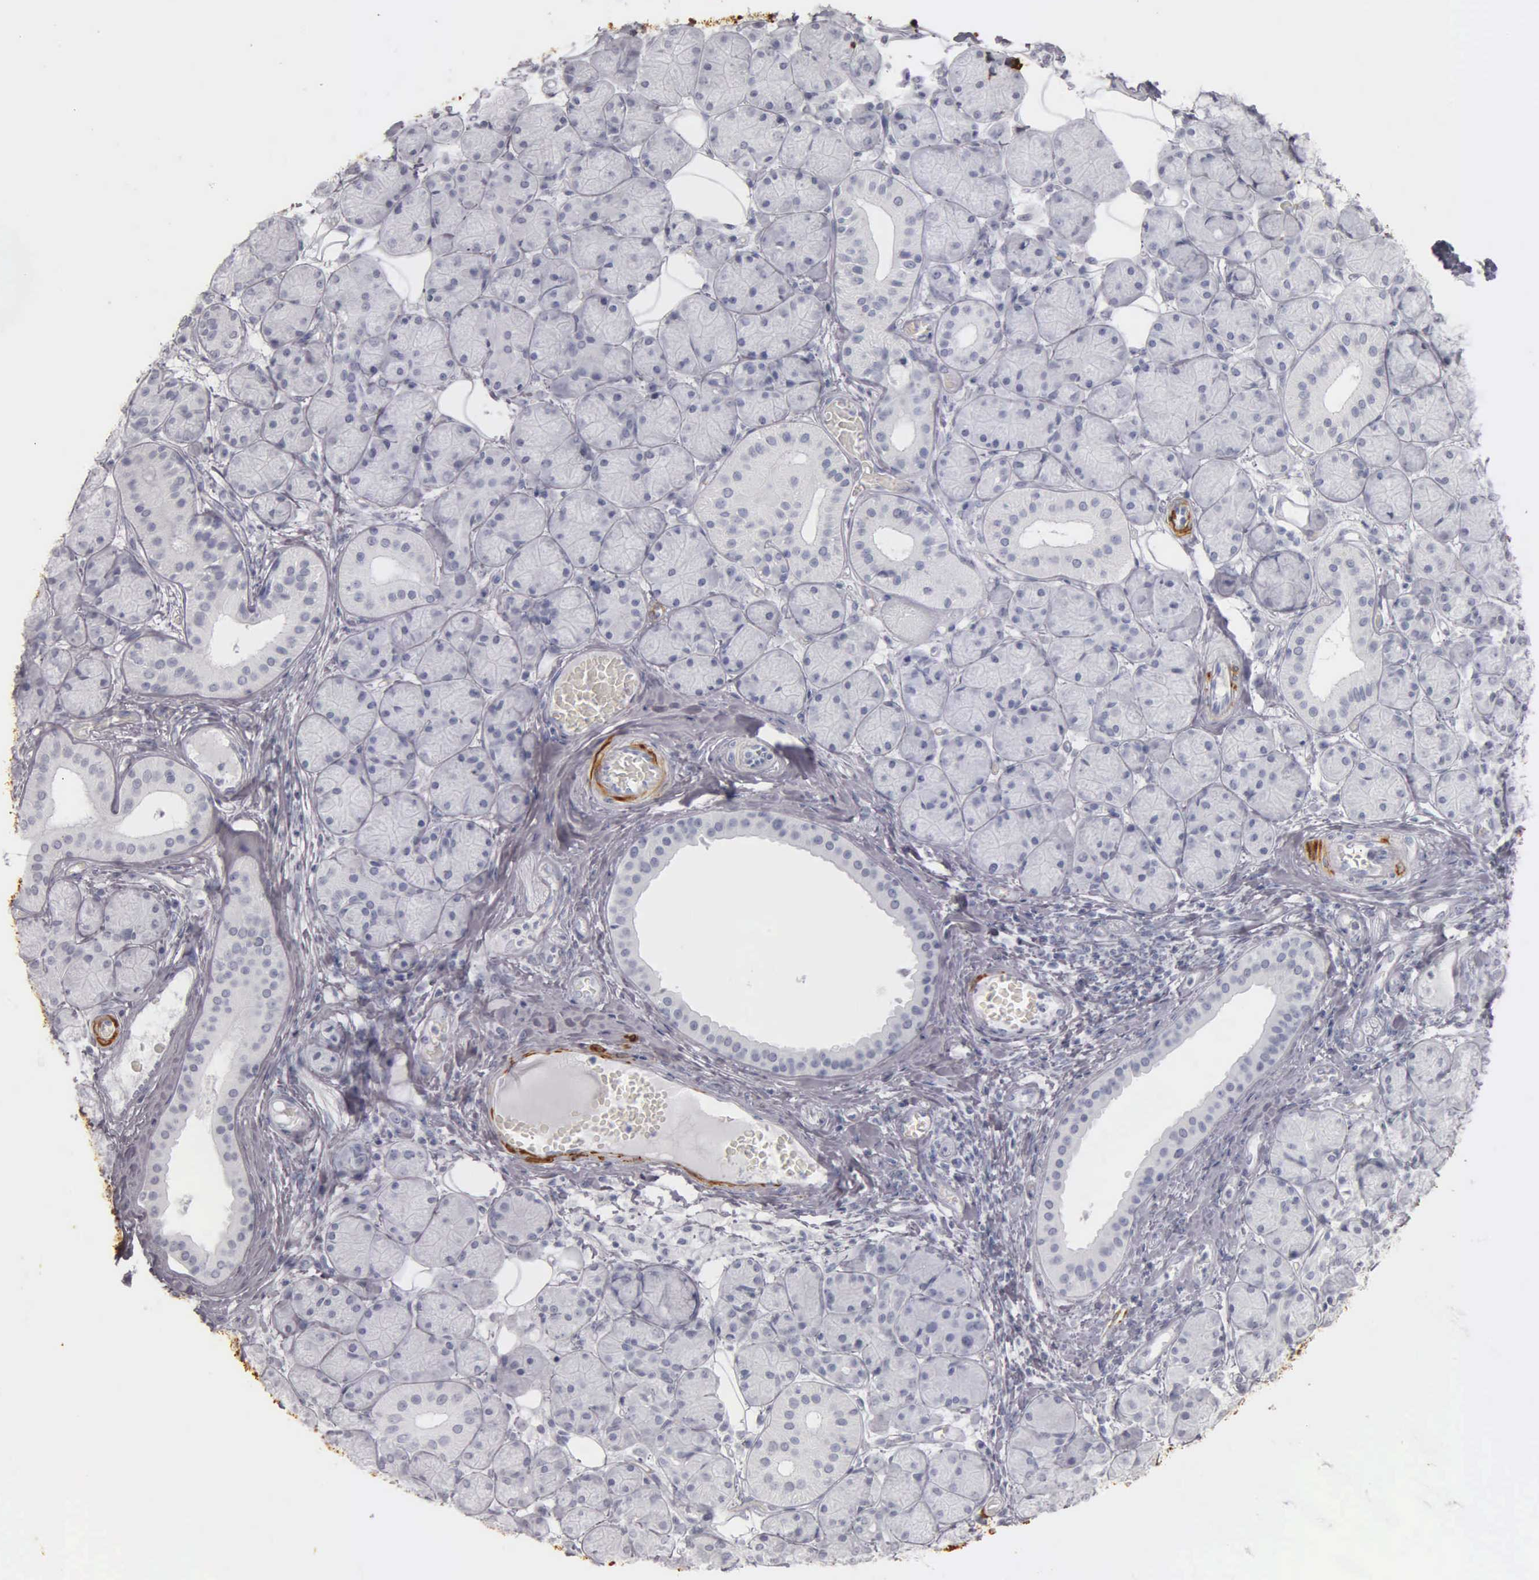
{"staining": {"intensity": "negative", "quantity": "none", "location": "none"}, "tissue": "salivary gland", "cell_type": "Glandular cells", "image_type": "normal", "snomed": [{"axis": "morphology", "description": "Normal tissue, NOS"}, {"axis": "topography", "description": "Salivary gland"}], "caption": "Unremarkable salivary gland was stained to show a protein in brown. There is no significant staining in glandular cells. (IHC, brightfield microscopy, high magnification).", "gene": "DES", "patient": {"sex": "male", "age": 54}}